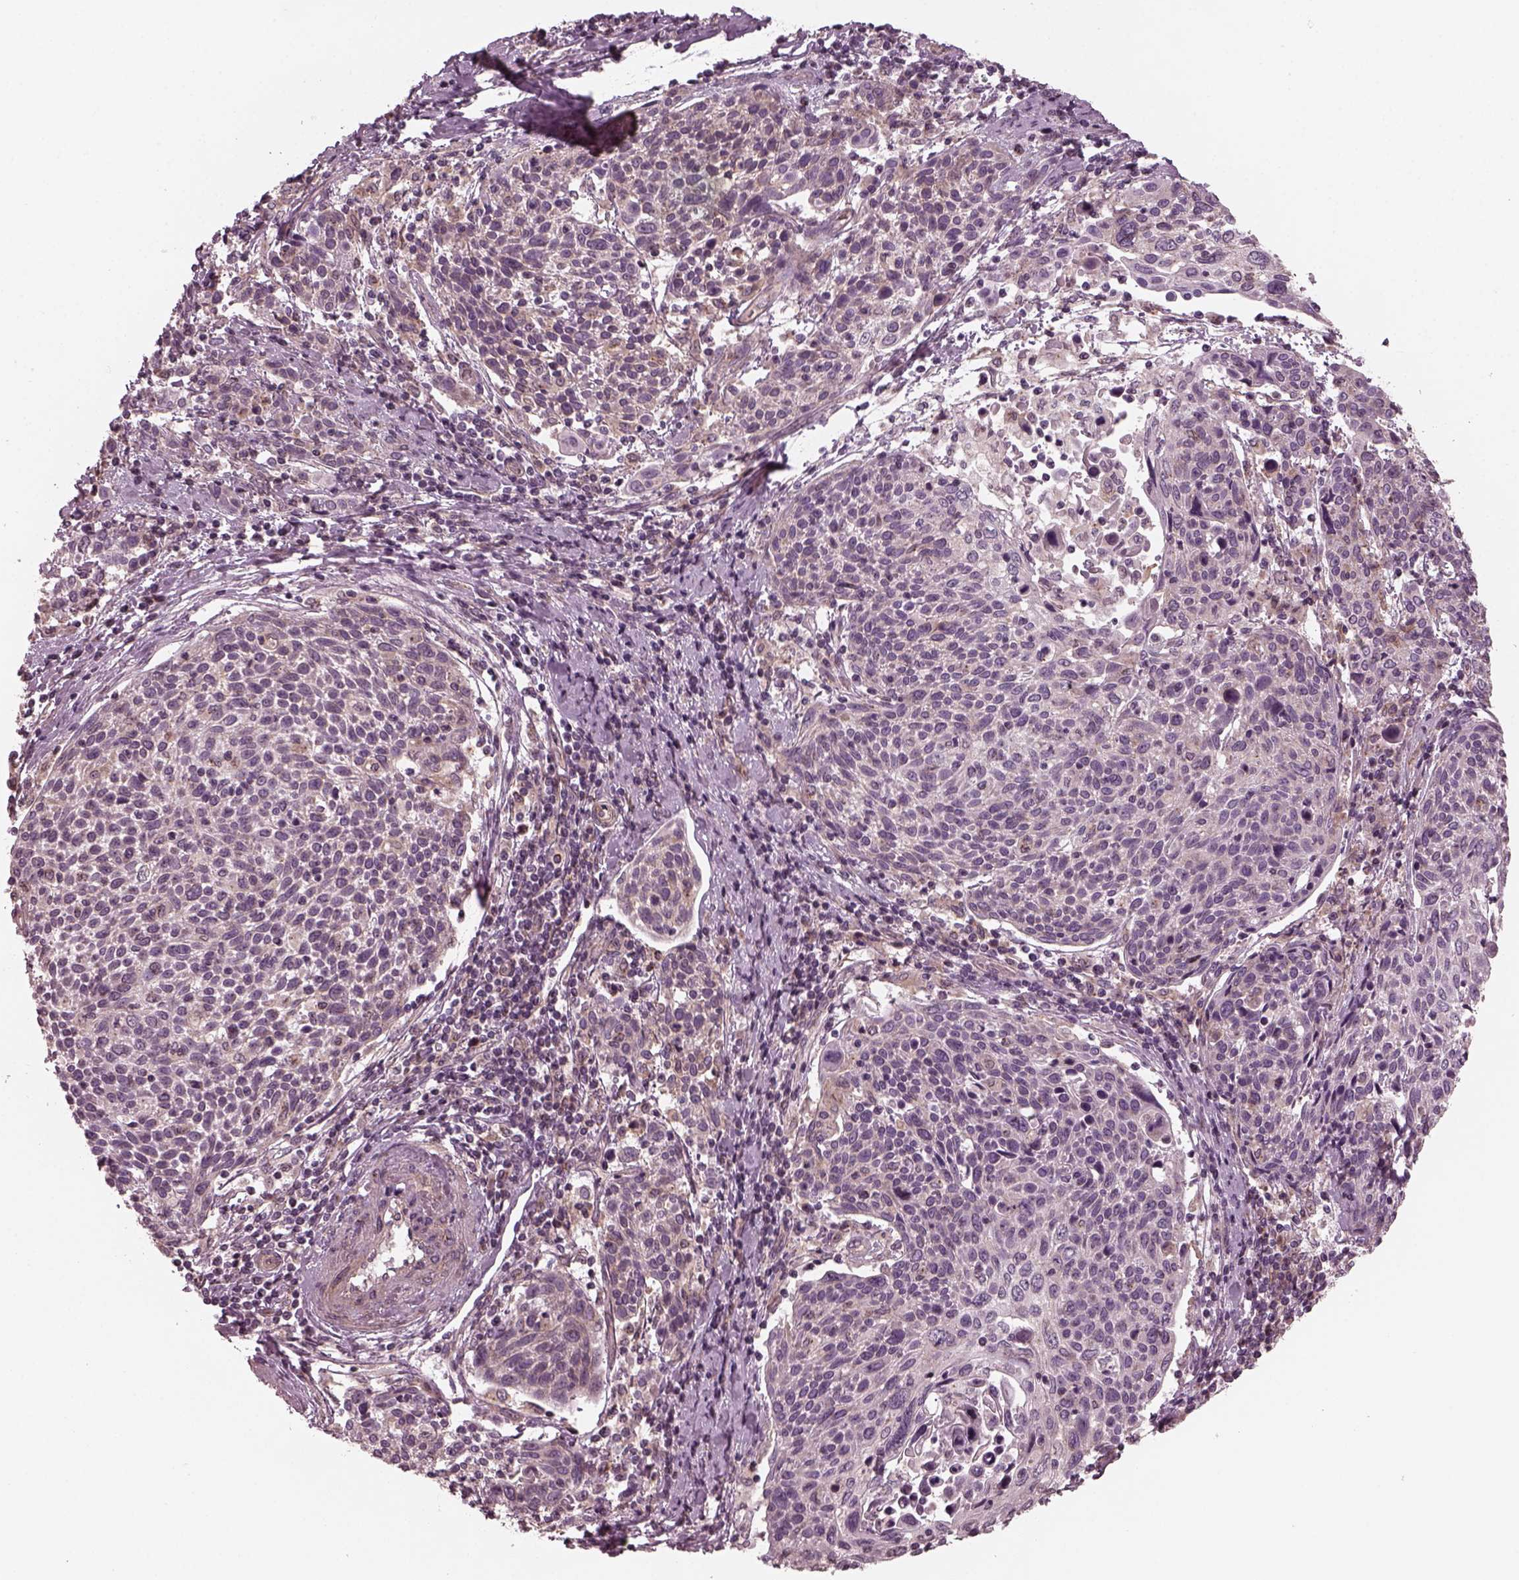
{"staining": {"intensity": "negative", "quantity": "none", "location": "none"}, "tissue": "cervical cancer", "cell_type": "Tumor cells", "image_type": "cancer", "snomed": [{"axis": "morphology", "description": "Squamous cell carcinoma, NOS"}, {"axis": "topography", "description": "Cervix"}], "caption": "This is an IHC micrograph of human cervical squamous cell carcinoma. There is no staining in tumor cells.", "gene": "TUBG1", "patient": {"sex": "female", "age": 61}}